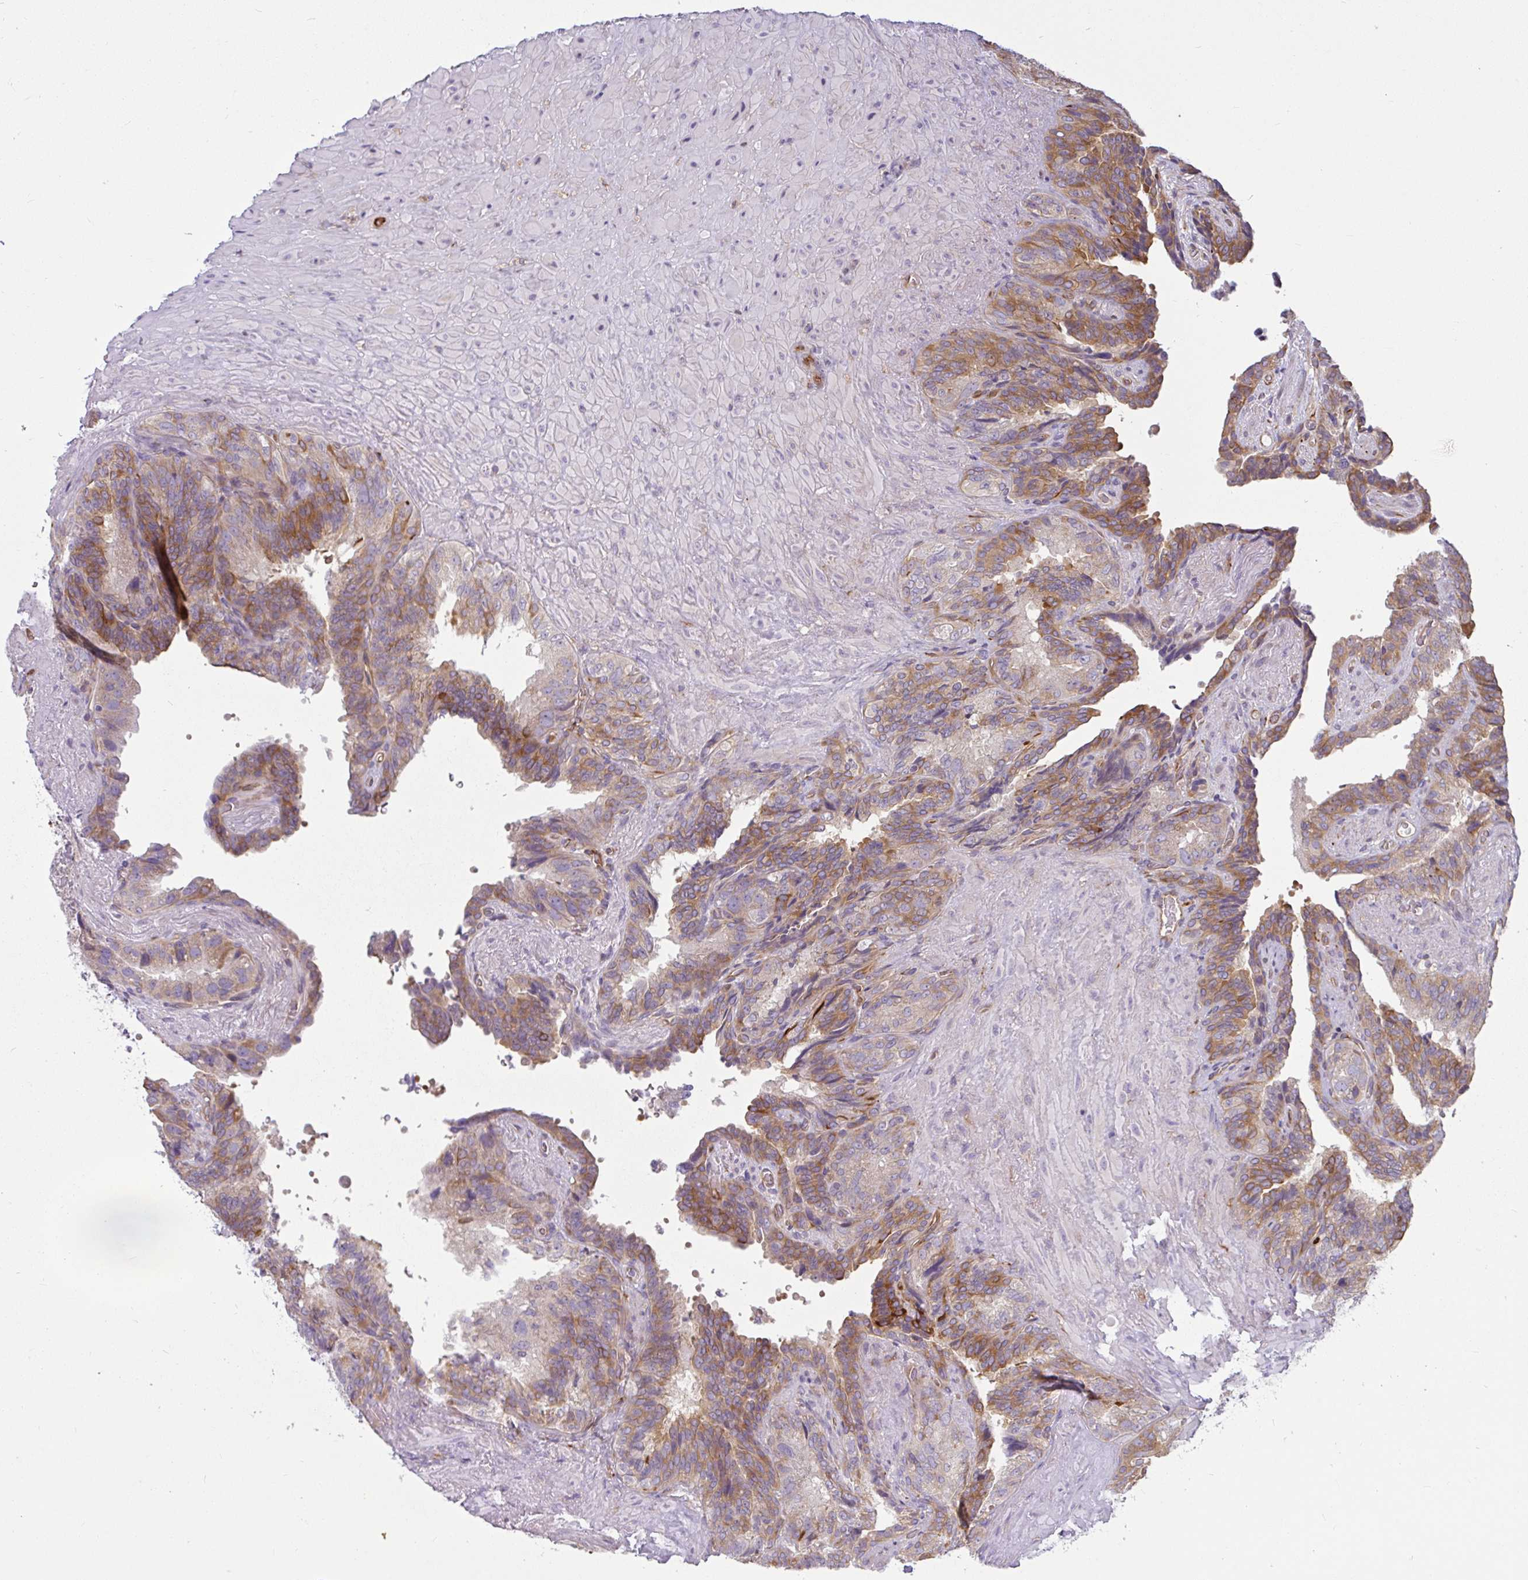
{"staining": {"intensity": "strong", "quantity": "25%-75%", "location": "cytoplasmic/membranous"}, "tissue": "seminal vesicle", "cell_type": "Glandular cells", "image_type": "normal", "snomed": [{"axis": "morphology", "description": "Normal tissue, NOS"}, {"axis": "topography", "description": "Seminal veicle"}], "caption": "Normal seminal vesicle demonstrates strong cytoplasmic/membranous positivity in approximately 25%-75% of glandular cells, visualized by immunohistochemistry. The staining is performed using DAB brown chromogen to label protein expression. The nuclei are counter-stained blue using hematoxylin.", "gene": "IFIT3", "patient": {"sex": "male", "age": 60}}